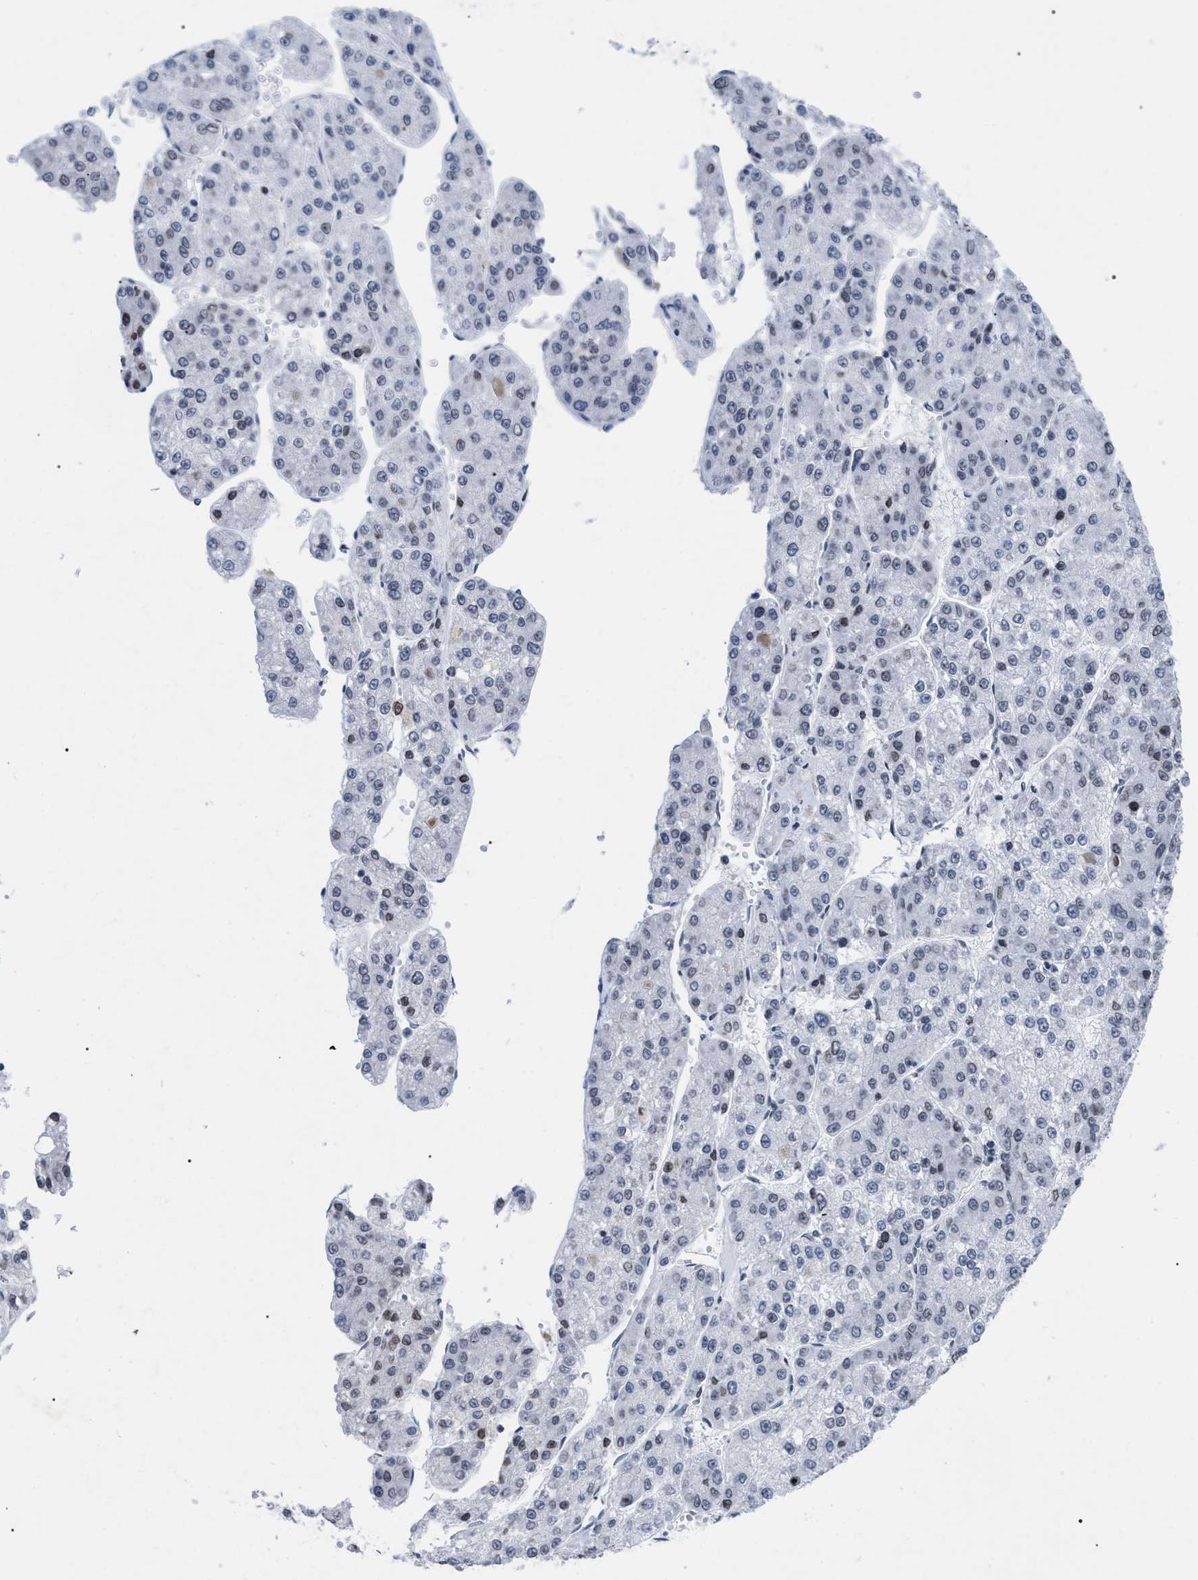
{"staining": {"intensity": "weak", "quantity": "<25%", "location": "nuclear"}, "tissue": "liver cancer", "cell_type": "Tumor cells", "image_type": "cancer", "snomed": [{"axis": "morphology", "description": "Carcinoma, Hepatocellular, NOS"}, {"axis": "topography", "description": "Liver"}], "caption": "Immunohistochemical staining of liver cancer (hepatocellular carcinoma) reveals no significant staining in tumor cells. (Immunohistochemistry (ihc), brightfield microscopy, high magnification).", "gene": "TPR", "patient": {"sex": "female", "age": 73}}